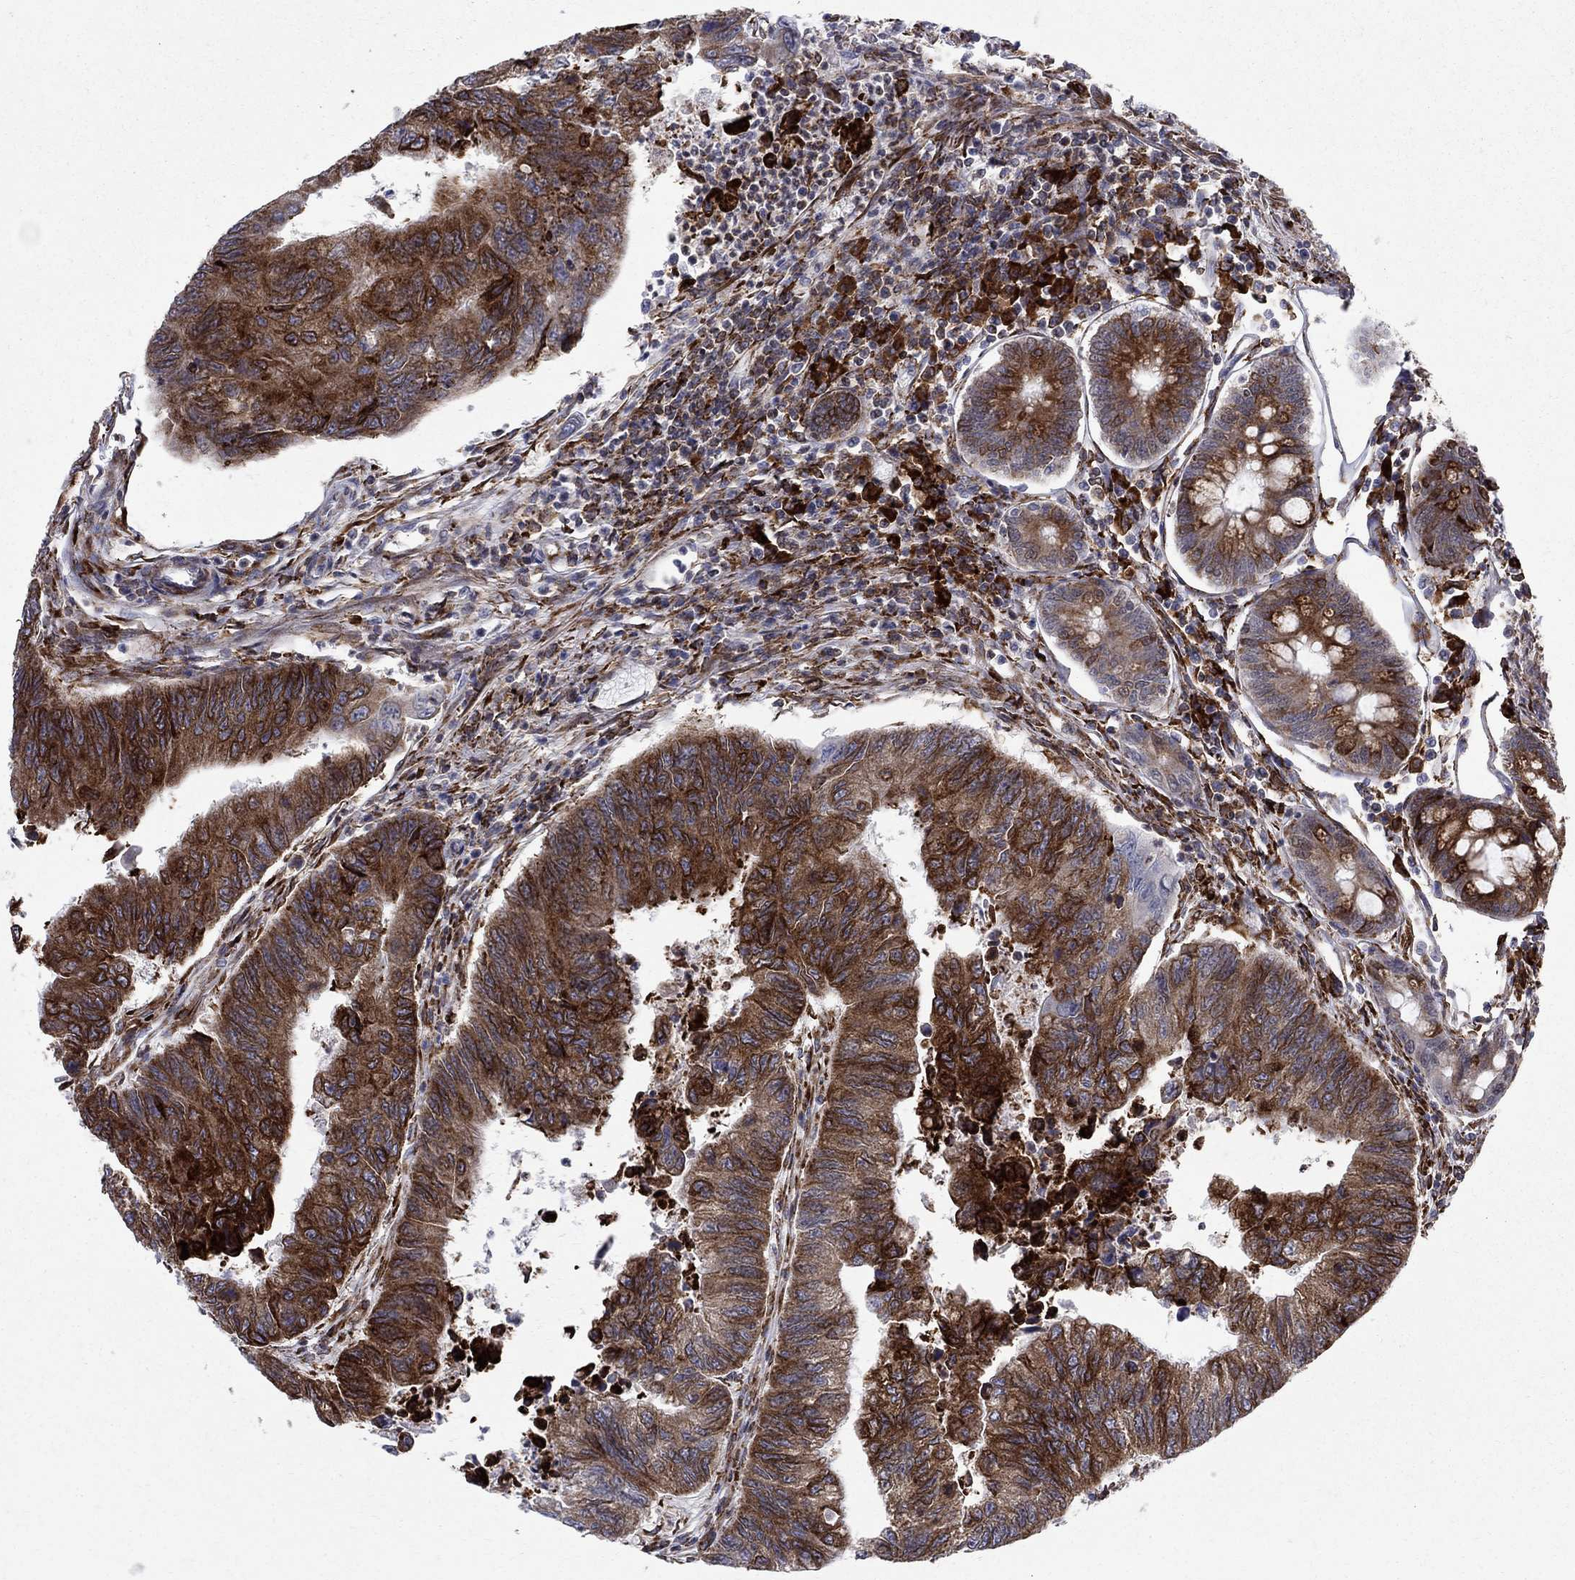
{"staining": {"intensity": "strong", "quantity": "25%-75%", "location": "cytoplasmic/membranous"}, "tissue": "colorectal cancer", "cell_type": "Tumor cells", "image_type": "cancer", "snomed": [{"axis": "morphology", "description": "Adenocarcinoma, NOS"}, {"axis": "topography", "description": "Colon"}], "caption": "A histopathology image of colorectal cancer (adenocarcinoma) stained for a protein shows strong cytoplasmic/membranous brown staining in tumor cells.", "gene": "CAB39L", "patient": {"sex": "female", "age": 65}}